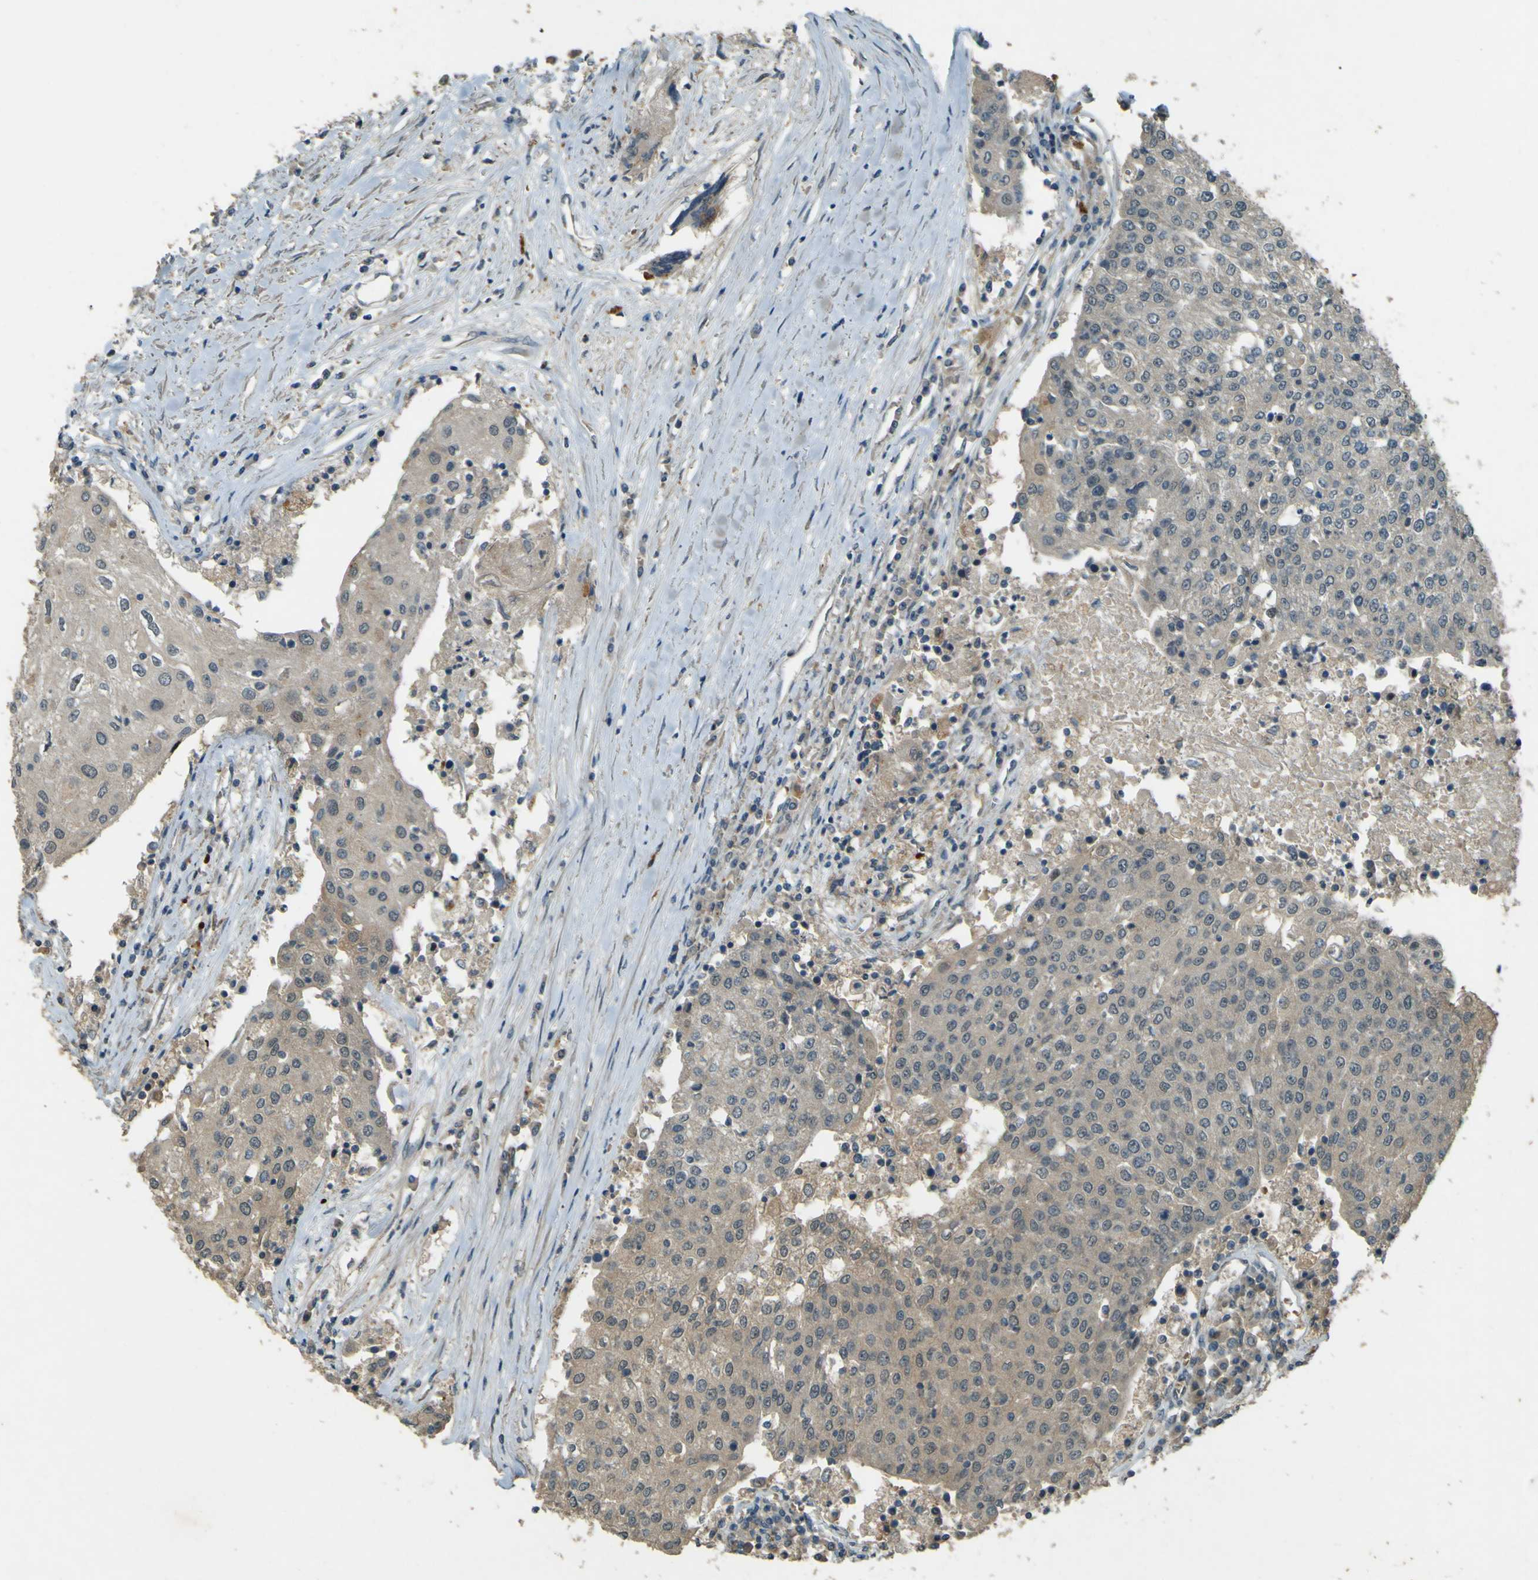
{"staining": {"intensity": "weak", "quantity": ">75%", "location": "cytoplasmic/membranous"}, "tissue": "urothelial cancer", "cell_type": "Tumor cells", "image_type": "cancer", "snomed": [{"axis": "morphology", "description": "Urothelial carcinoma, High grade"}, {"axis": "topography", "description": "Urinary bladder"}], "caption": "An IHC image of tumor tissue is shown. Protein staining in brown highlights weak cytoplasmic/membranous positivity in urothelial cancer within tumor cells.", "gene": "MPDZ", "patient": {"sex": "female", "age": 85}}